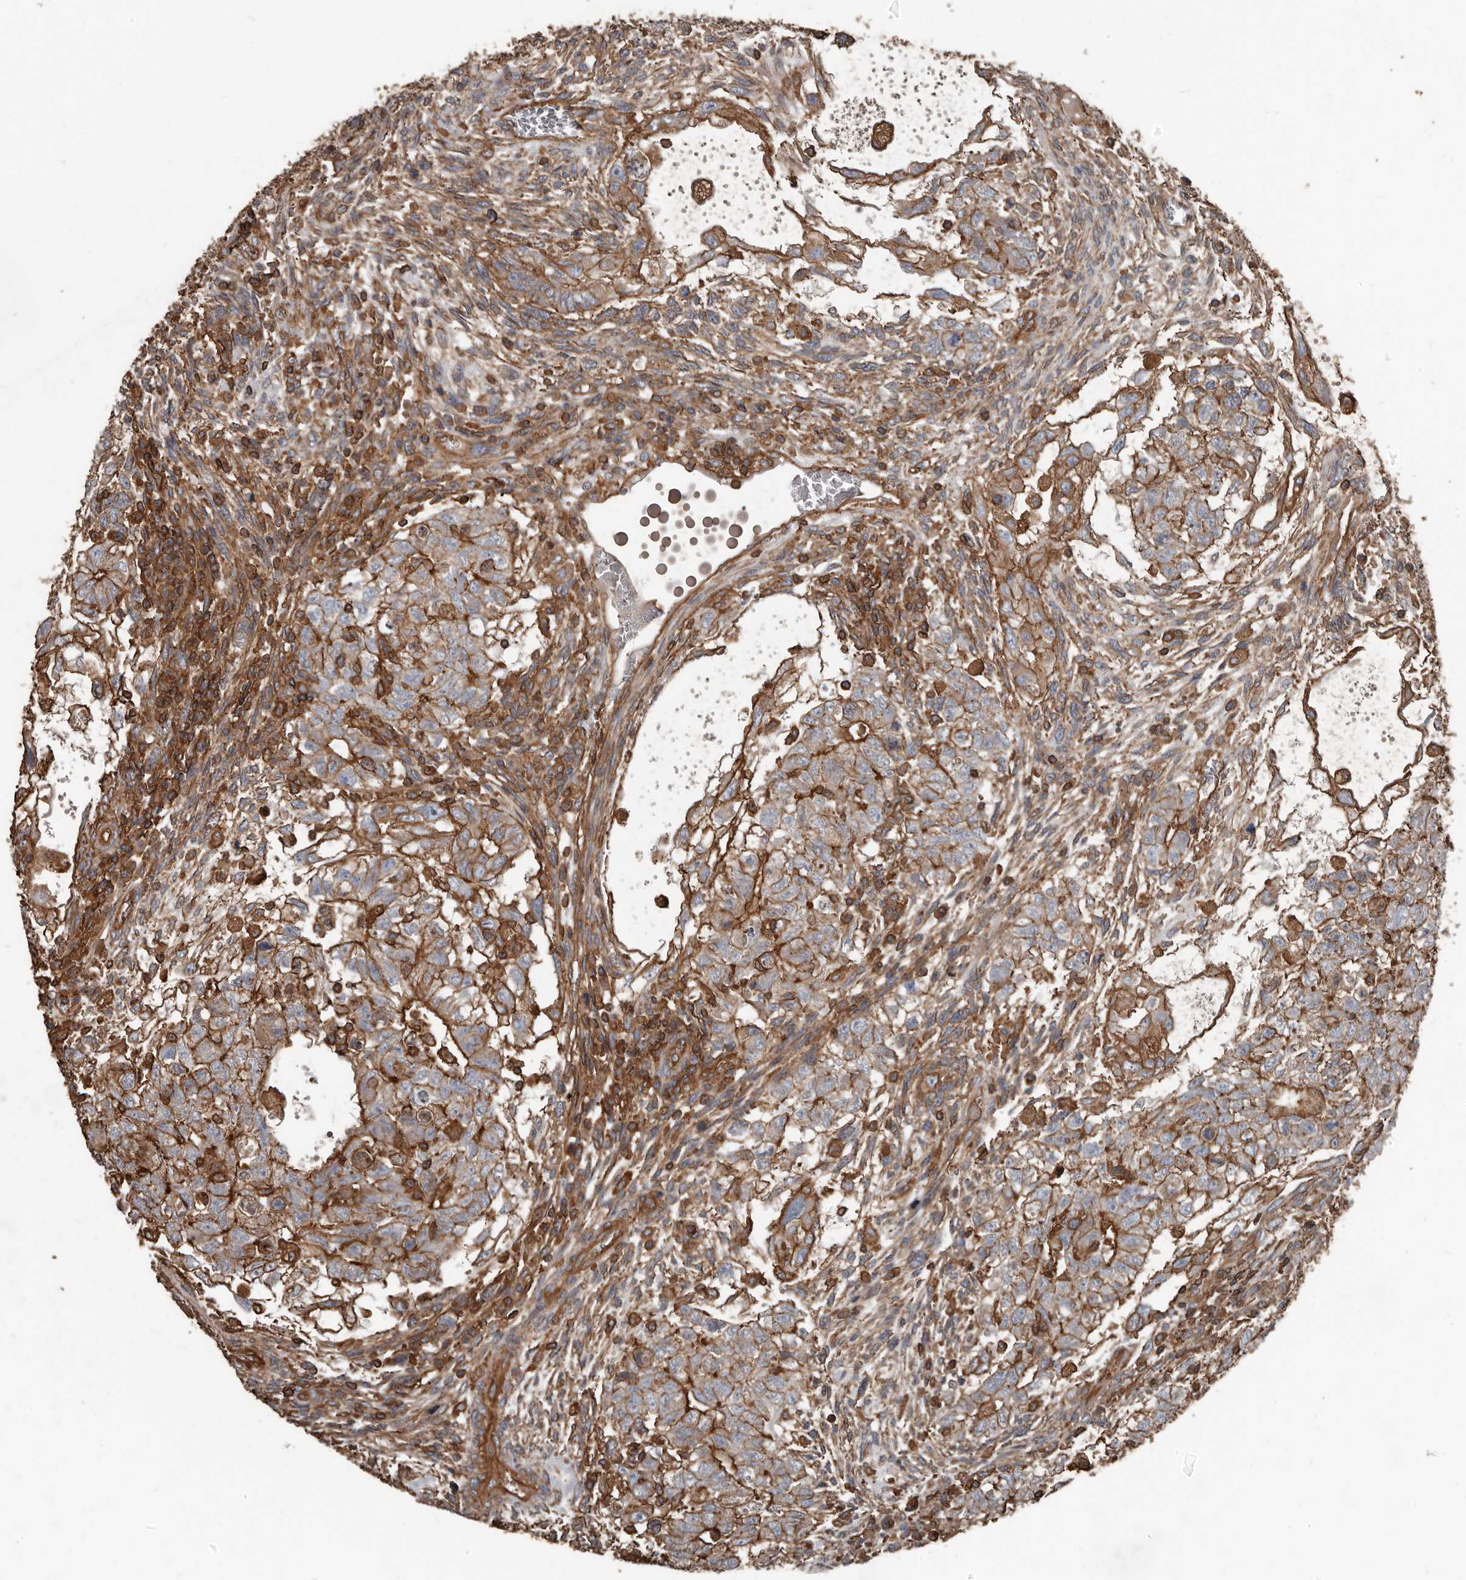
{"staining": {"intensity": "strong", "quantity": "25%-75%", "location": "cytoplasmic/membranous"}, "tissue": "testis cancer", "cell_type": "Tumor cells", "image_type": "cancer", "snomed": [{"axis": "morphology", "description": "Carcinoma, Embryonal, NOS"}, {"axis": "topography", "description": "Testis"}], "caption": "Immunohistochemistry (IHC) (DAB) staining of human testis embryonal carcinoma displays strong cytoplasmic/membranous protein staining in about 25%-75% of tumor cells. The staining is performed using DAB brown chromogen to label protein expression. The nuclei are counter-stained blue using hematoxylin.", "gene": "DENND6B", "patient": {"sex": "male", "age": 37}}